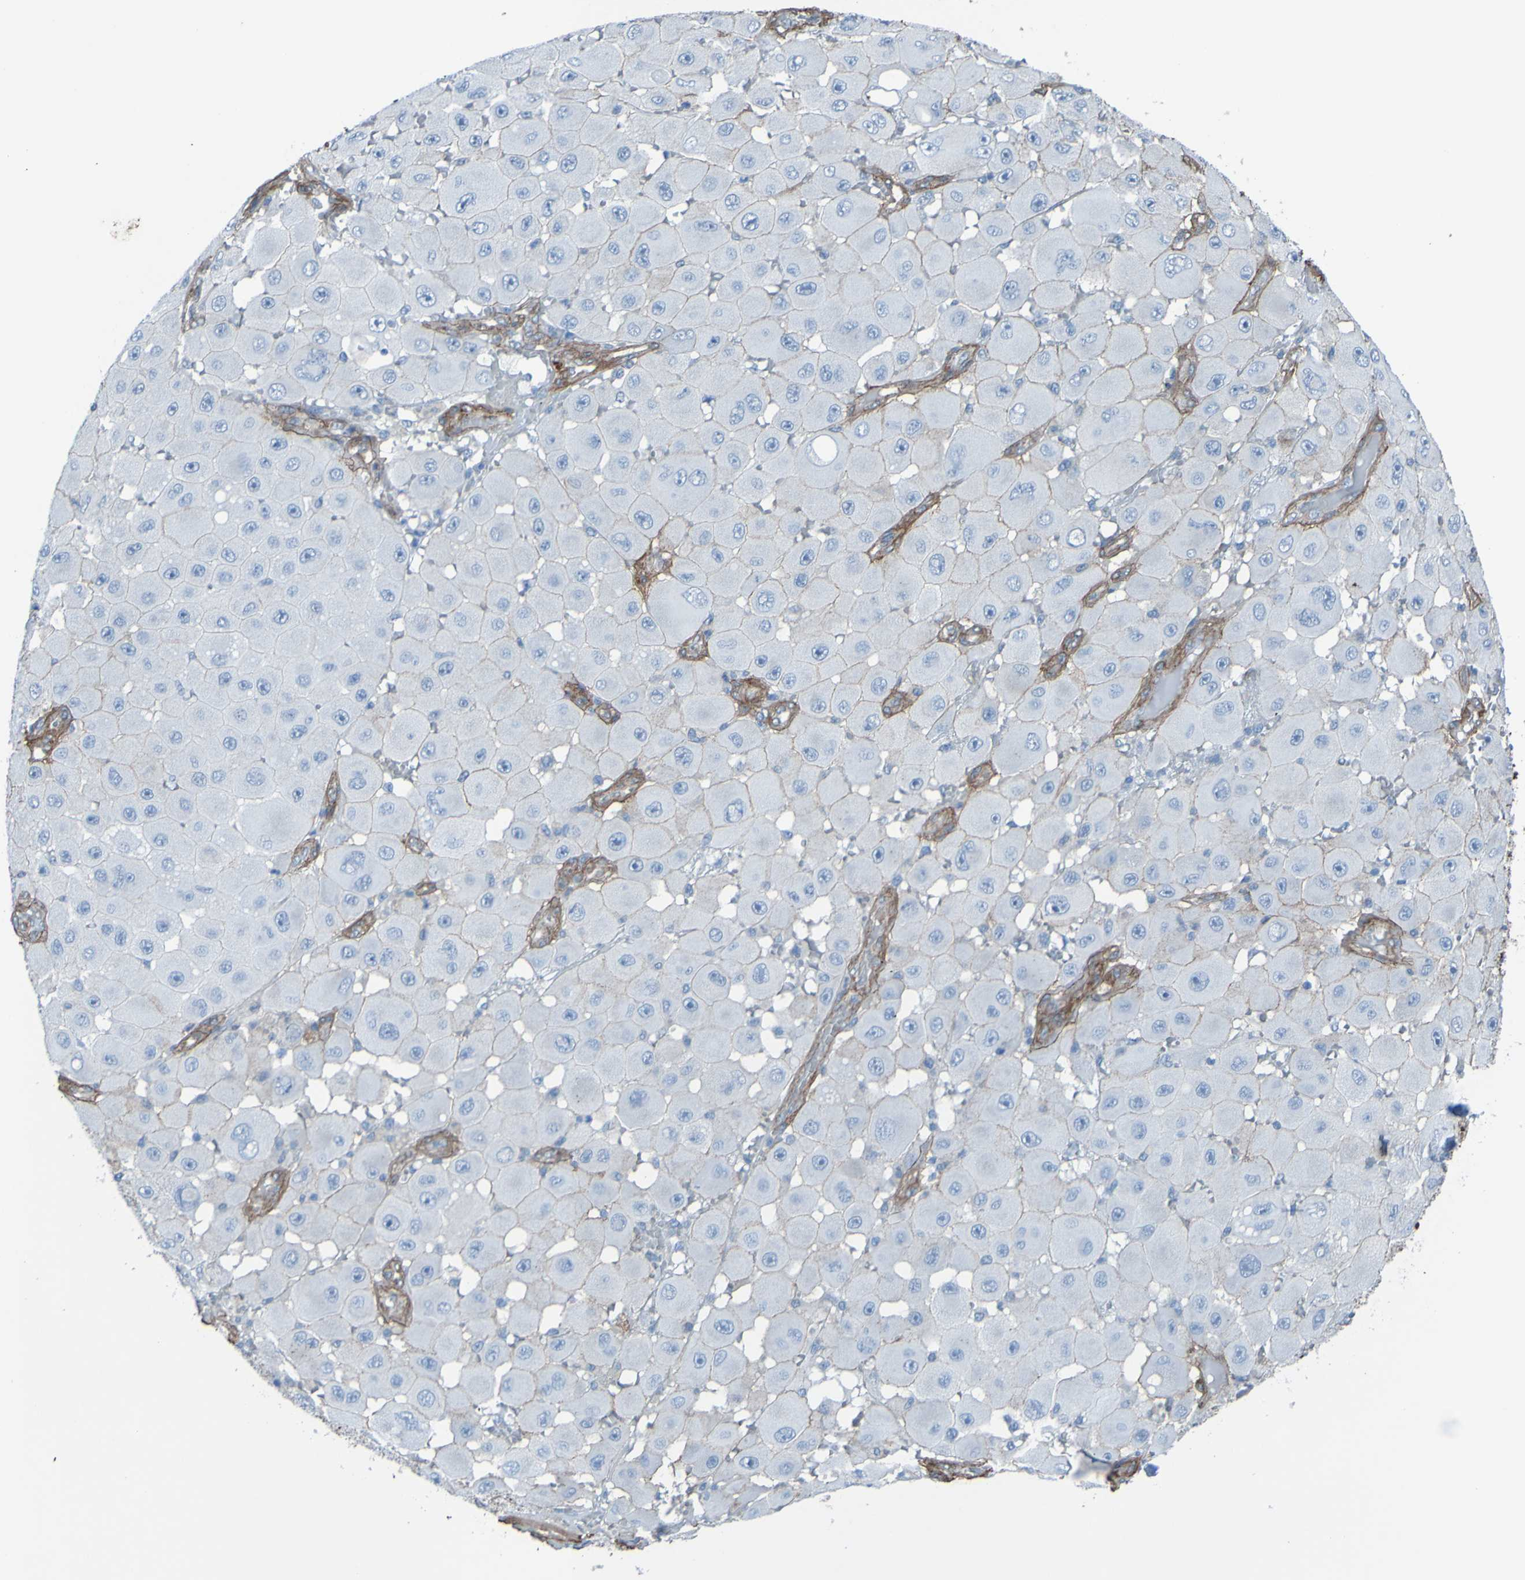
{"staining": {"intensity": "negative", "quantity": "none", "location": "none"}, "tissue": "melanoma", "cell_type": "Tumor cells", "image_type": "cancer", "snomed": [{"axis": "morphology", "description": "Malignant melanoma, NOS"}, {"axis": "topography", "description": "Skin"}], "caption": "IHC histopathology image of neoplastic tissue: melanoma stained with DAB (3,3'-diaminobenzidine) reveals no significant protein staining in tumor cells.", "gene": "COL4A2", "patient": {"sex": "female", "age": 81}}